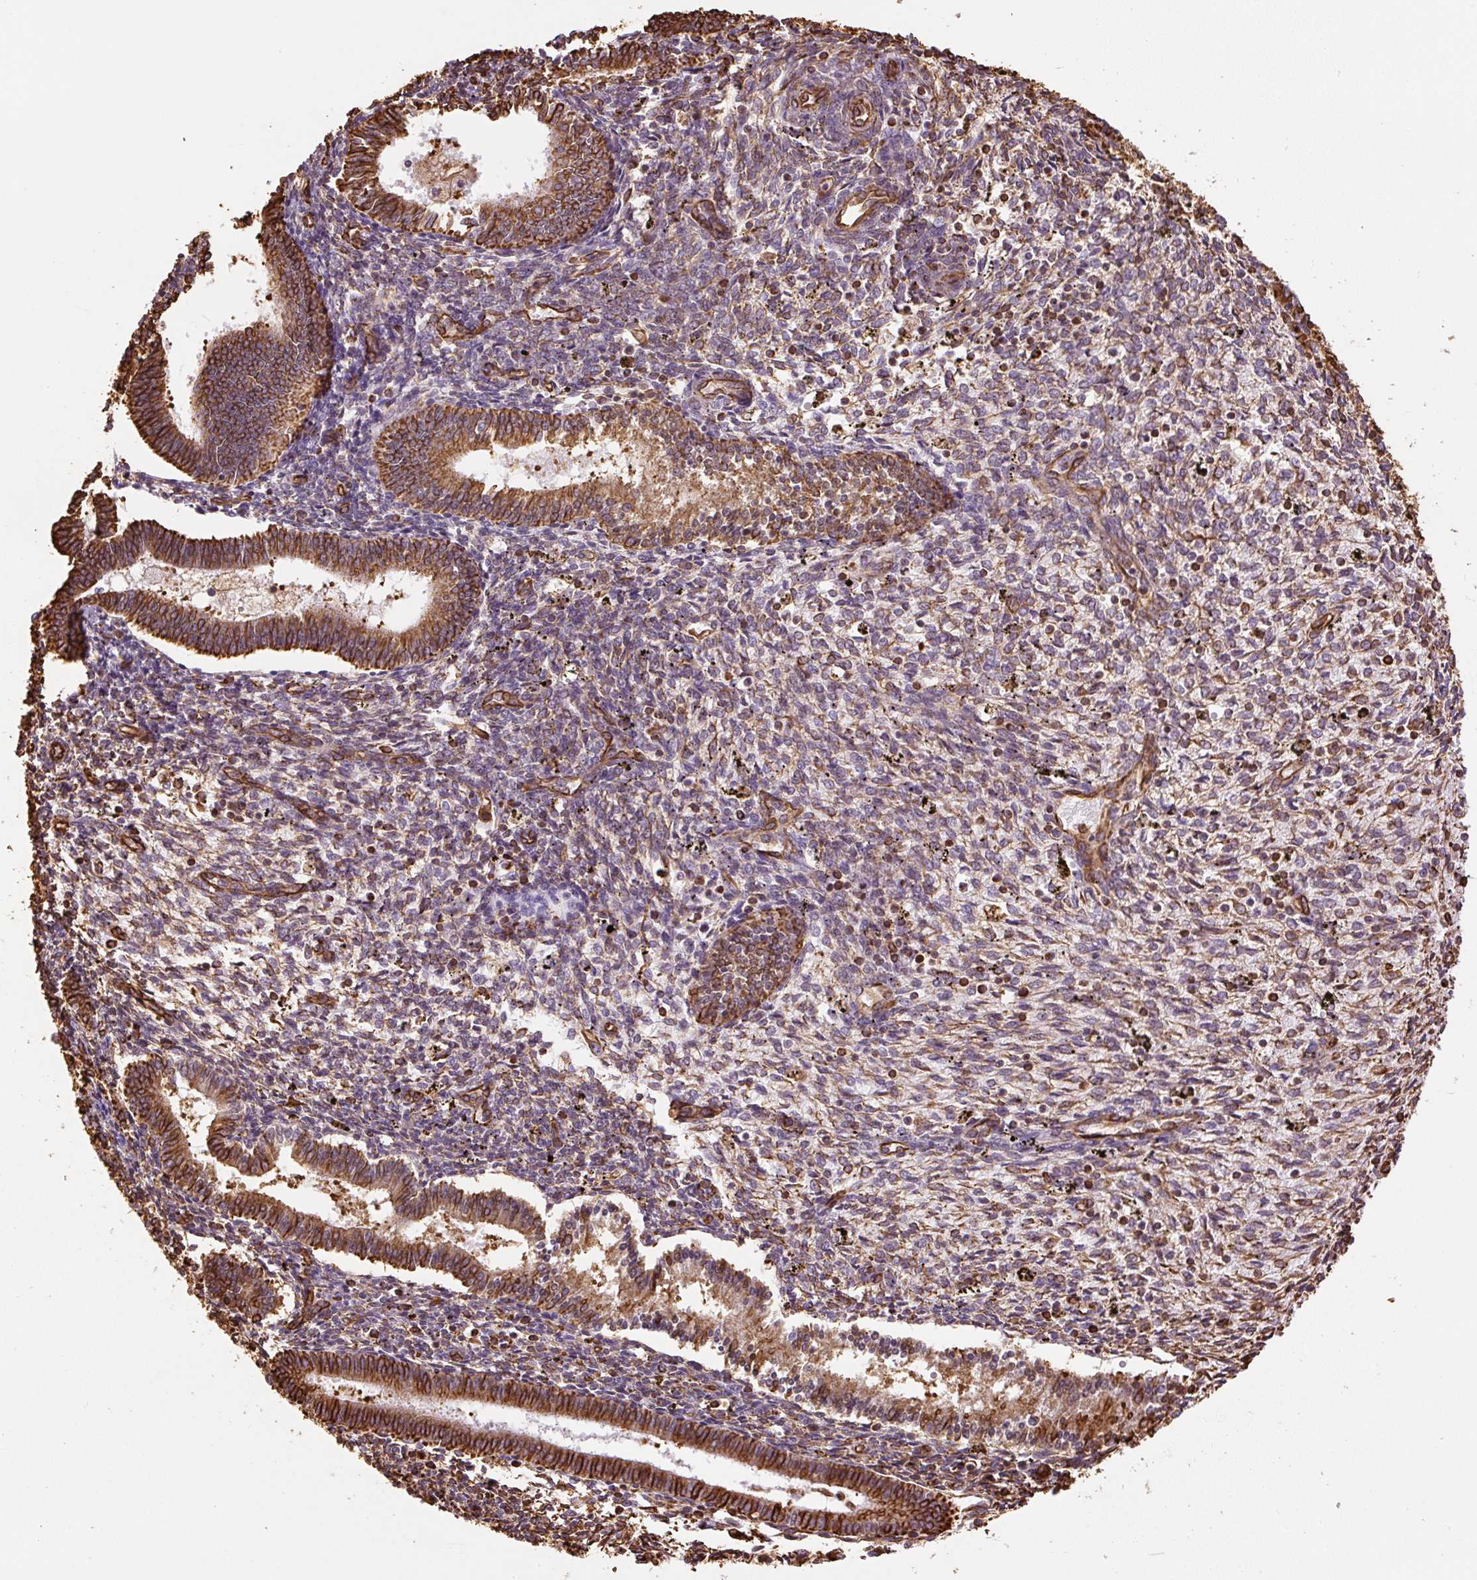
{"staining": {"intensity": "strong", "quantity": "25%-75%", "location": "cytoplasmic/membranous"}, "tissue": "endometrium", "cell_type": "Cells in endometrial stroma", "image_type": "normal", "snomed": [{"axis": "morphology", "description": "Normal tissue, NOS"}, {"axis": "topography", "description": "Endometrium"}], "caption": "Strong cytoplasmic/membranous staining for a protein is identified in about 25%-75% of cells in endometrial stroma of benign endometrium using IHC.", "gene": "VIM", "patient": {"sex": "female", "age": 41}}